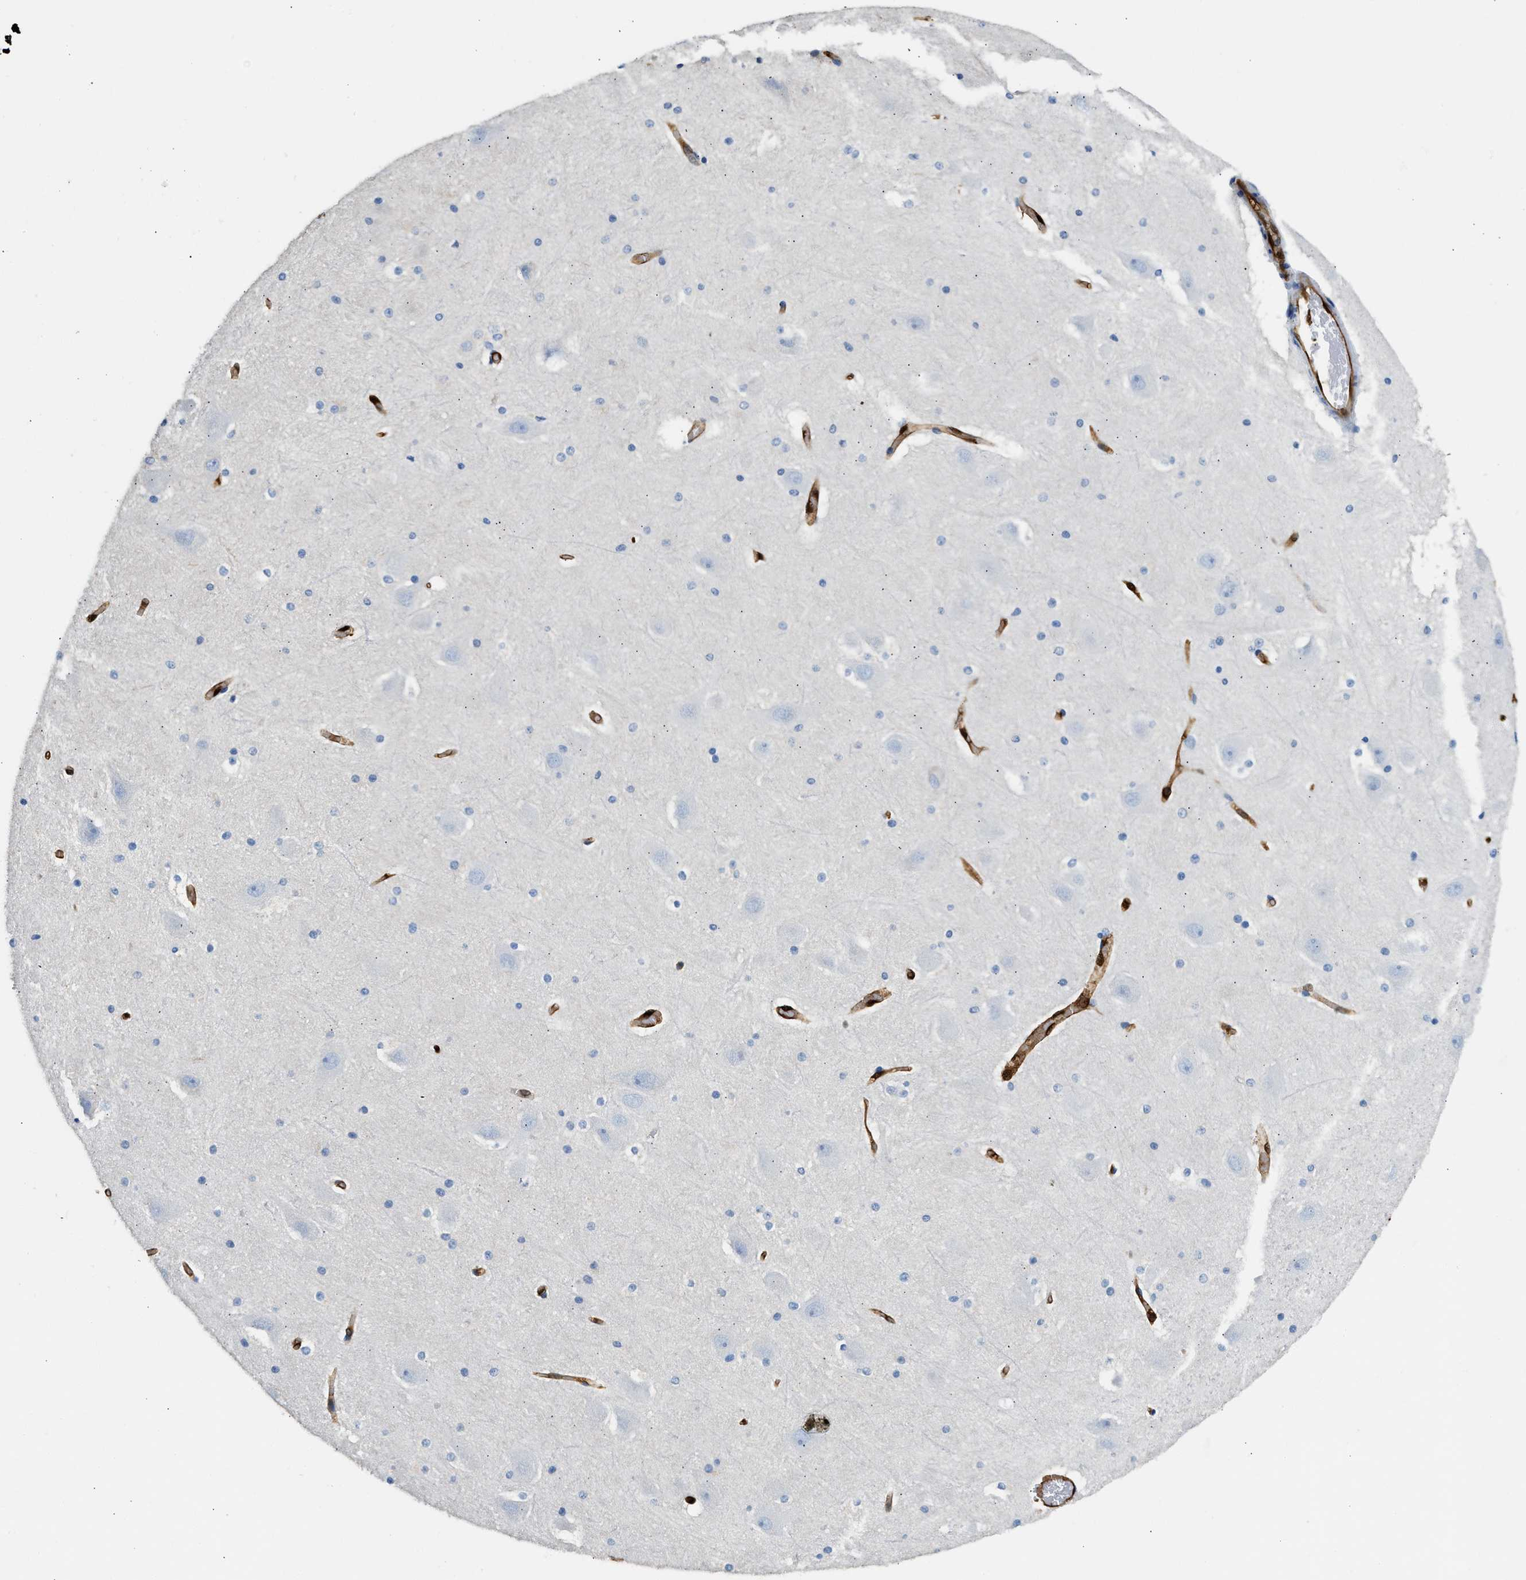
{"staining": {"intensity": "negative", "quantity": "none", "location": "none"}, "tissue": "hippocampus", "cell_type": "Glial cells", "image_type": "normal", "snomed": [{"axis": "morphology", "description": "Normal tissue, NOS"}, {"axis": "topography", "description": "Hippocampus"}], "caption": "IHC histopathology image of normal hippocampus stained for a protein (brown), which displays no staining in glial cells. The staining was performed using DAB to visualize the protein expression in brown, while the nuclei were stained in blue with hematoxylin (Magnification: 20x).", "gene": "ANXA3", "patient": {"sex": "male", "age": 45}}